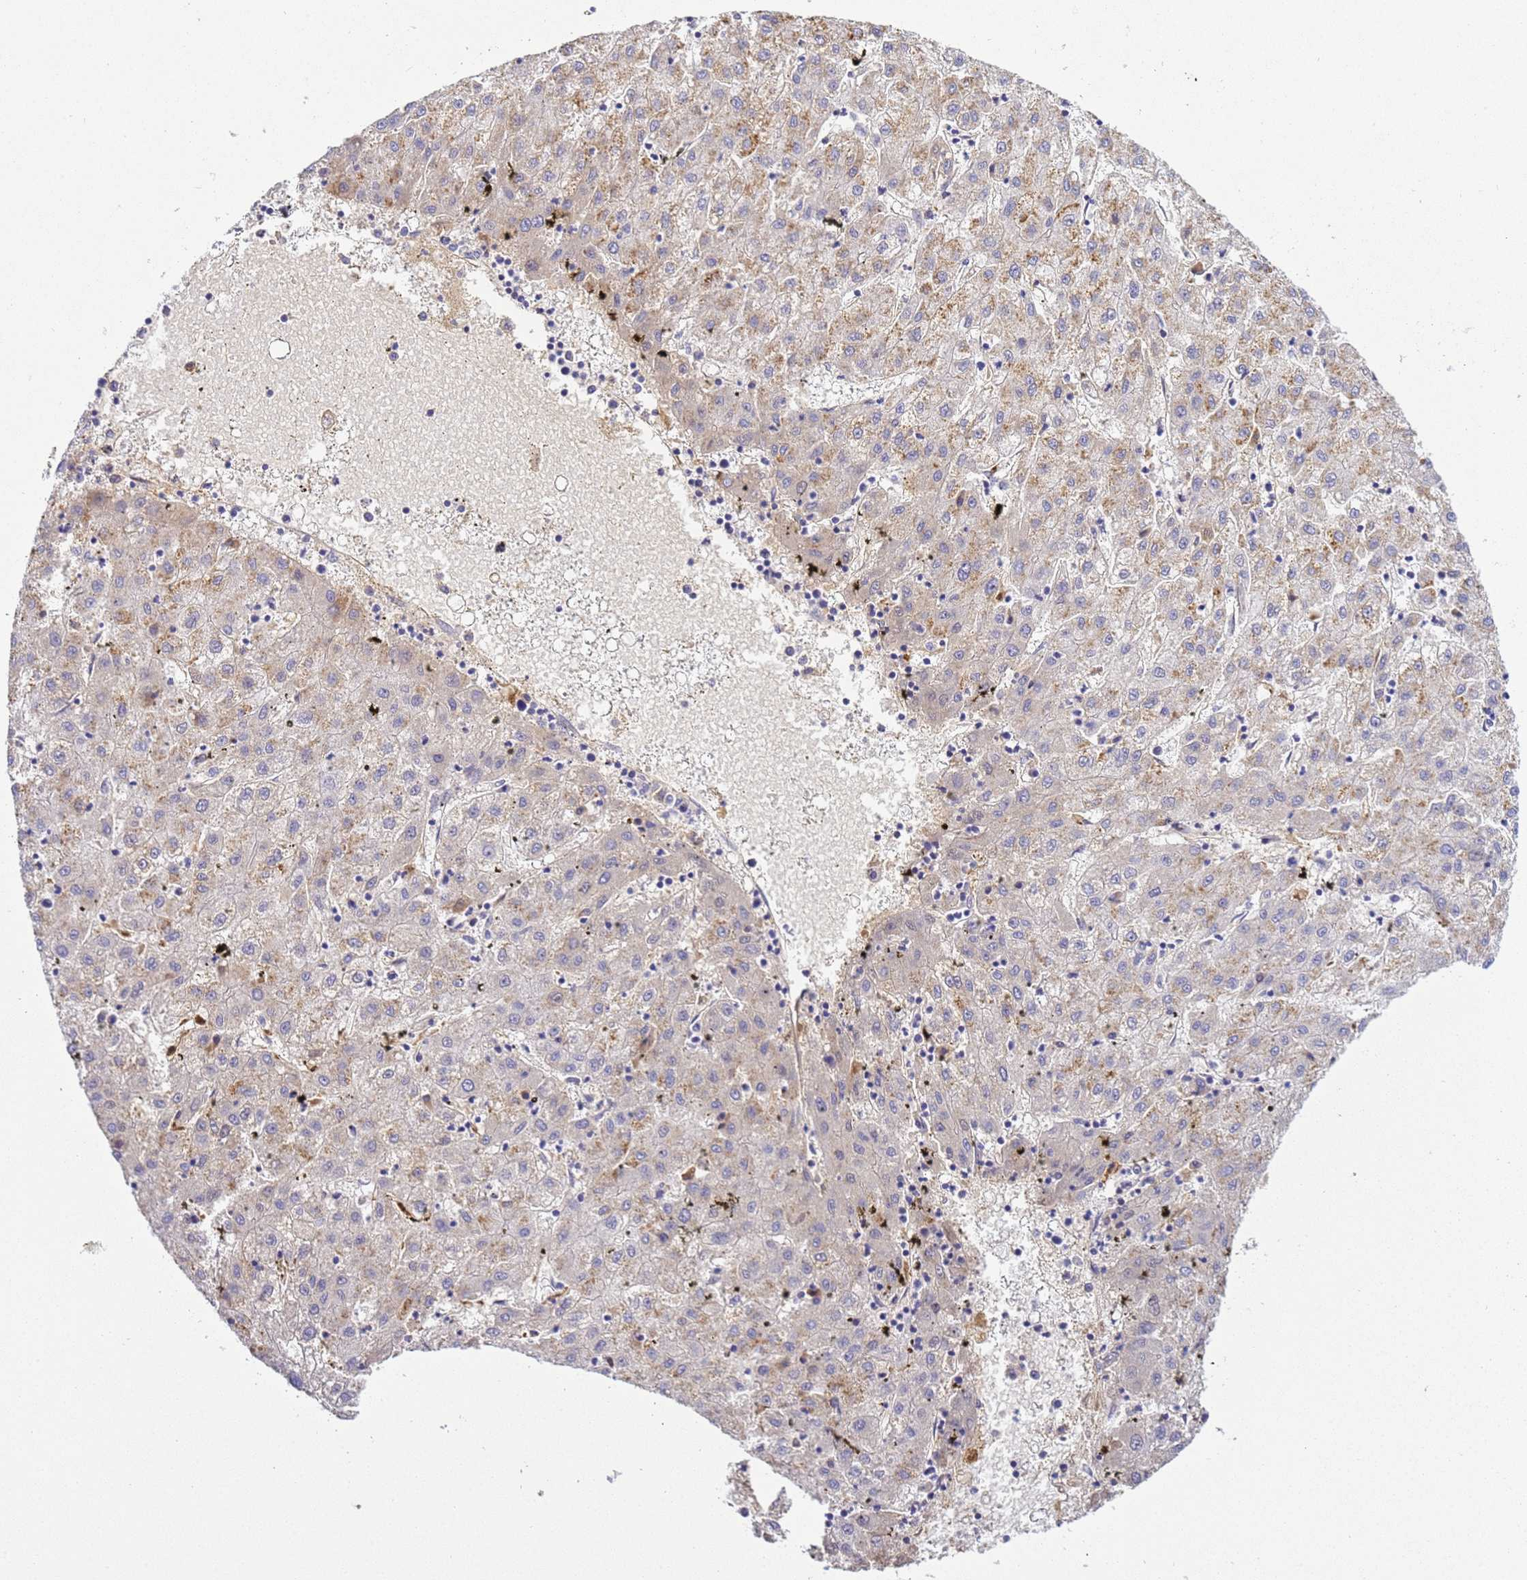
{"staining": {"intensity": "weak", "quantity": "25%-75%", "location": "cytoplasmic/membranous"}, "tissue": "liver cancer", "cell_type": "Tumor cells", "image_type": "cancer", "snomed": [{"axis": "morphology", "description": "Carcinoma, Hepatocellular, NOS"}, {"axis": "topography", "description": "Liver"}], "caption": "Immunohistochemistry (DAB (3,3'-diaminobenzidine)) staining of human liver hepatocellular carcinoma reveals weak cytoplasmic/membranous protein expression in approximately 25%-75% of tumor cells.", "gene": "TBCD", "patient": {"sex": "male", "age": 72}}